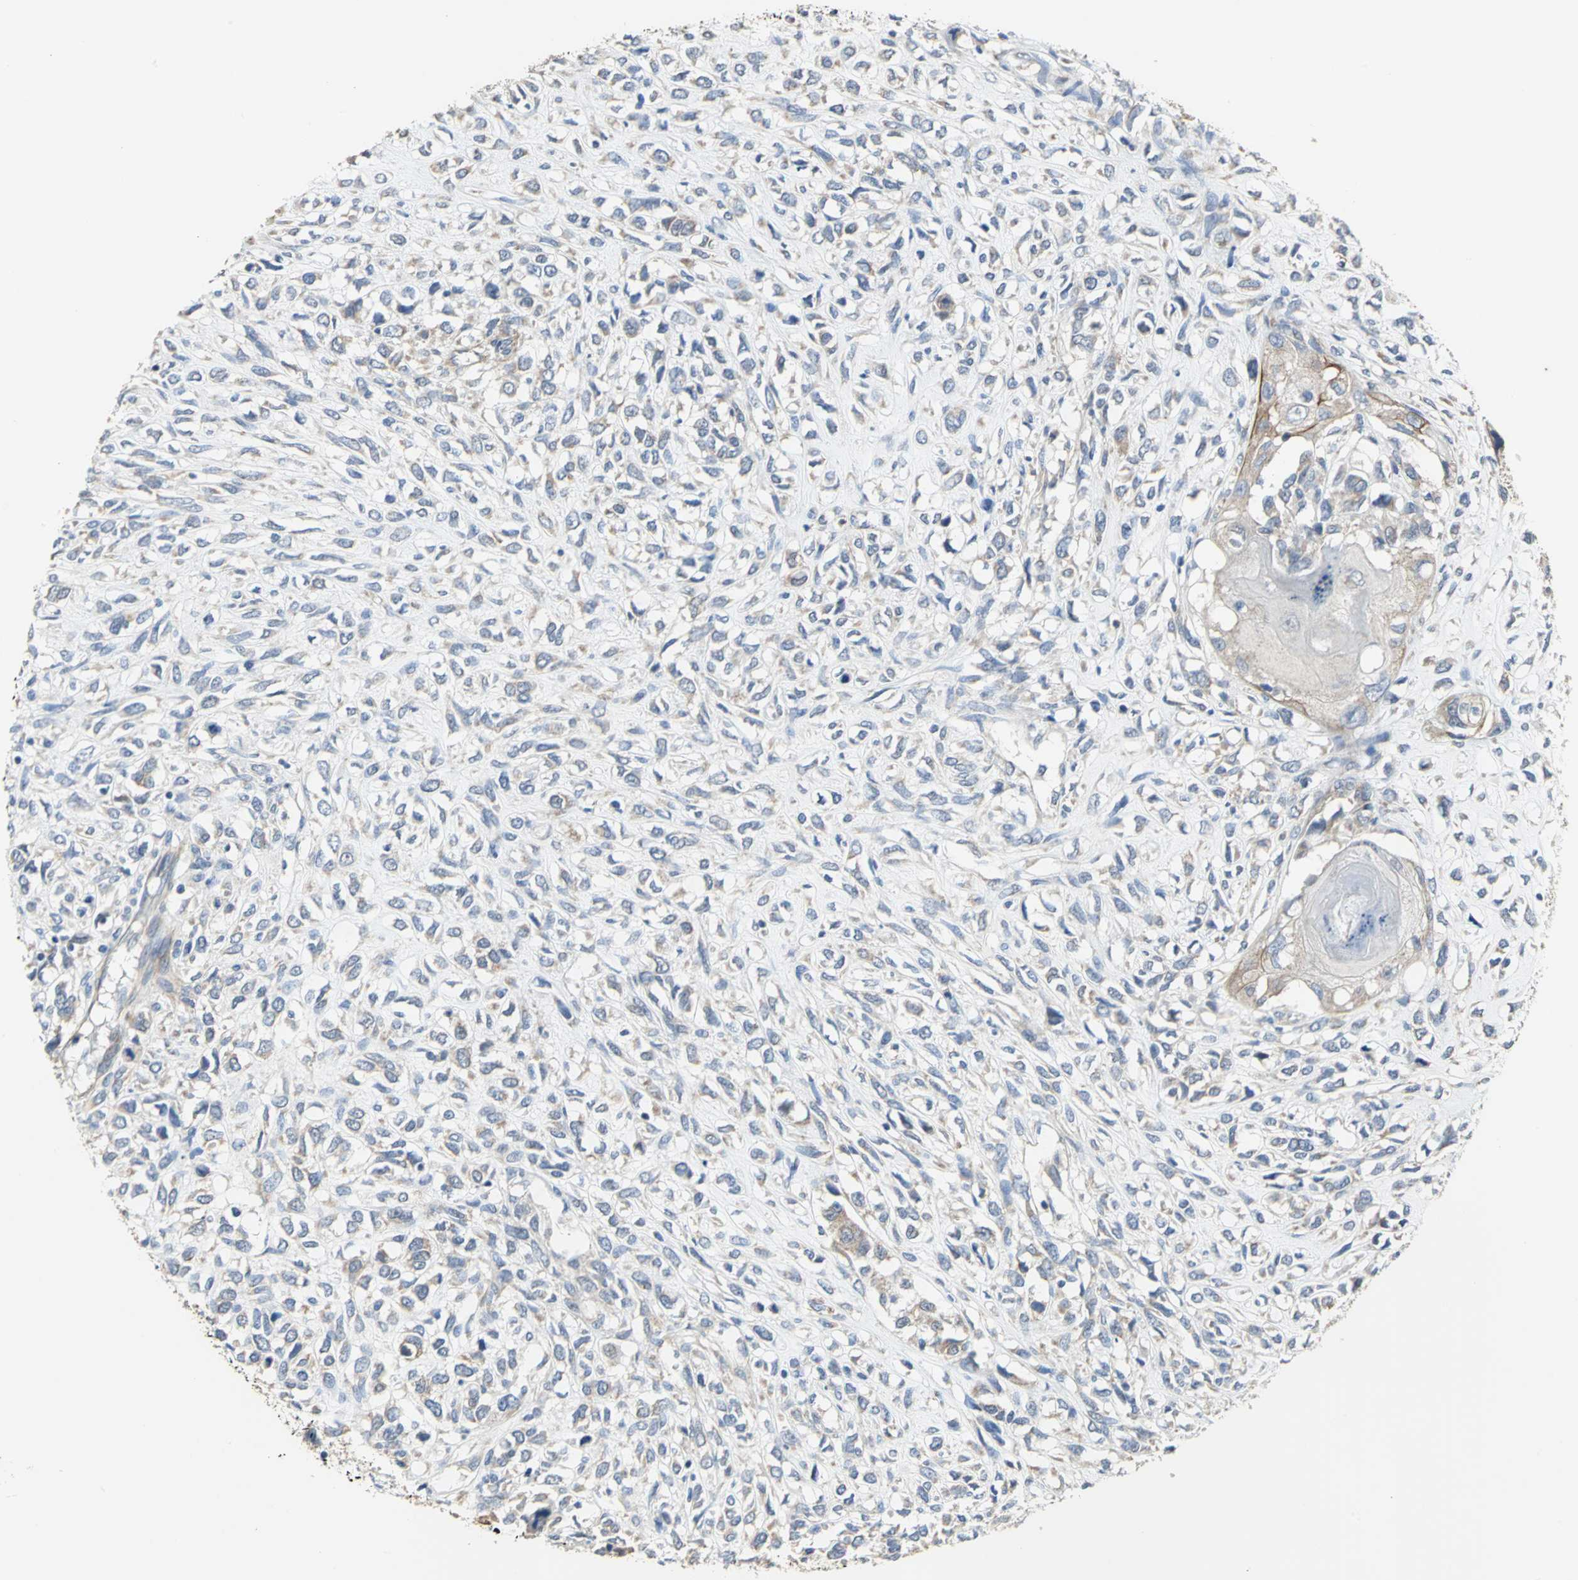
{"staining": {"intensity": "weak", "quantity": "<25%", "location": "cytoplasmic/membranous"}, "tissue": "head and neck cancer", "cell_type": "Tumor cells", "image_type": "cancer", "snomed": [{"axis": "morphology", "description": "Necrosis, NOS"}, {"axis": "morphology", "description": "Neoplasm, malignant, NOS"}, {"axis": "topography", "description": "Salivary gland"}, {"axis": "topography", "description": "Head-Neck"}], "caption": "There is no significant staining in tumor cells of neoplasm (malignant) (head and neck).", "gene": "HTR1F", "patient": {"sex": "male", "age": 43}}